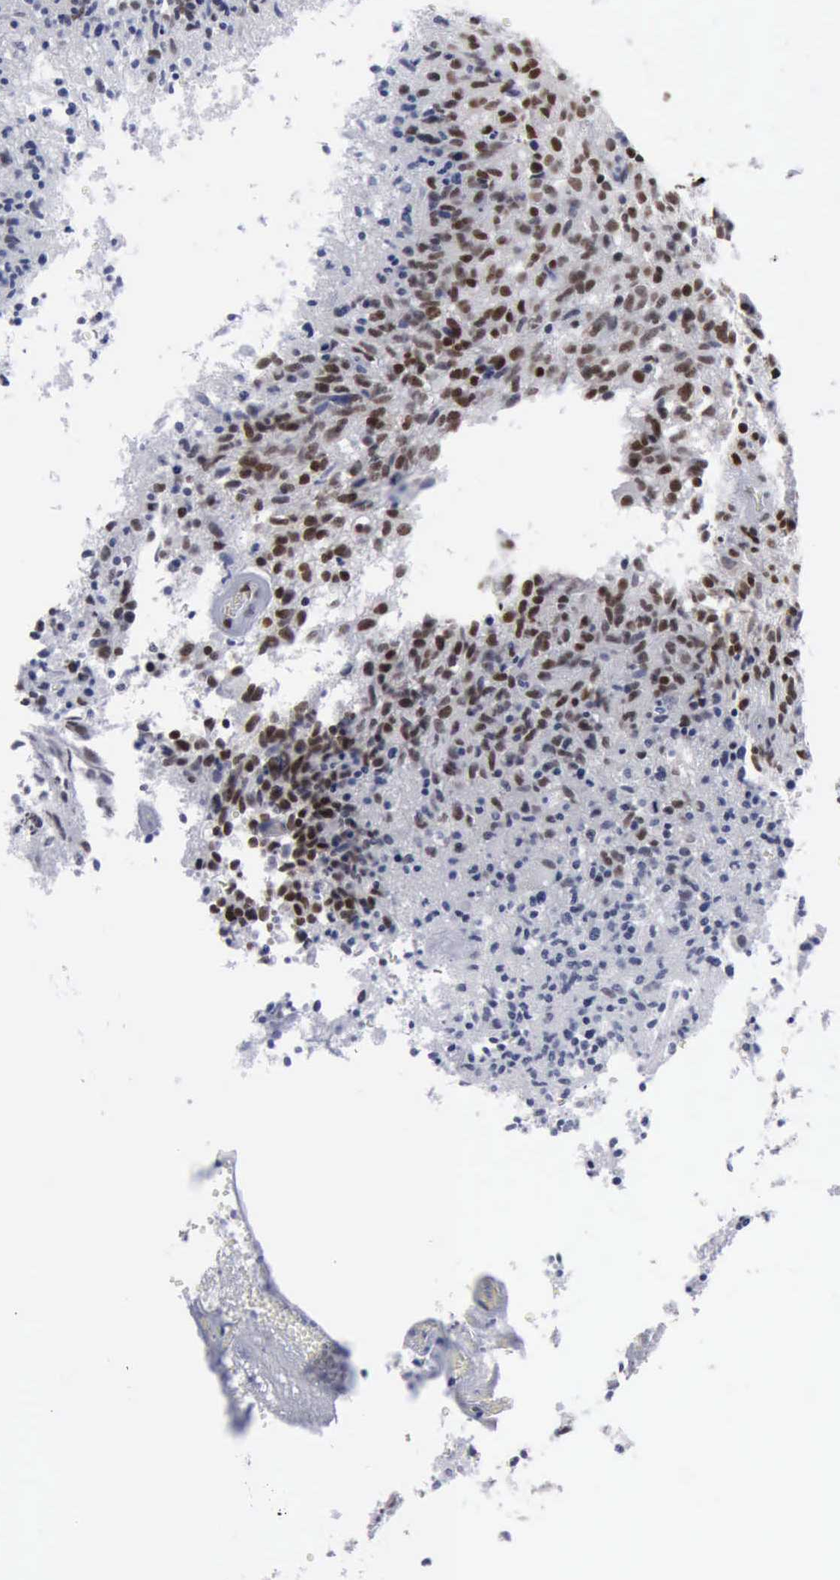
{"staining": {"intensity": "moderate", "quantity": ">75%", "location": "nuclear"}, "tissue": "glioma", "cell_type": "Tumor cells", "image_type": "cancer", "snomed": [{"axis": "morphology", "description": "Glioma, malignant, High grade"}, {"axis": "topography", "description": "Brain"}], "caption": "Protein expression analysis of glioma demonstrates moderate nuclear staining in about >75% of tumor cells.", "gene": "XPA", "patient": {"sex": "male", "age": 36}}